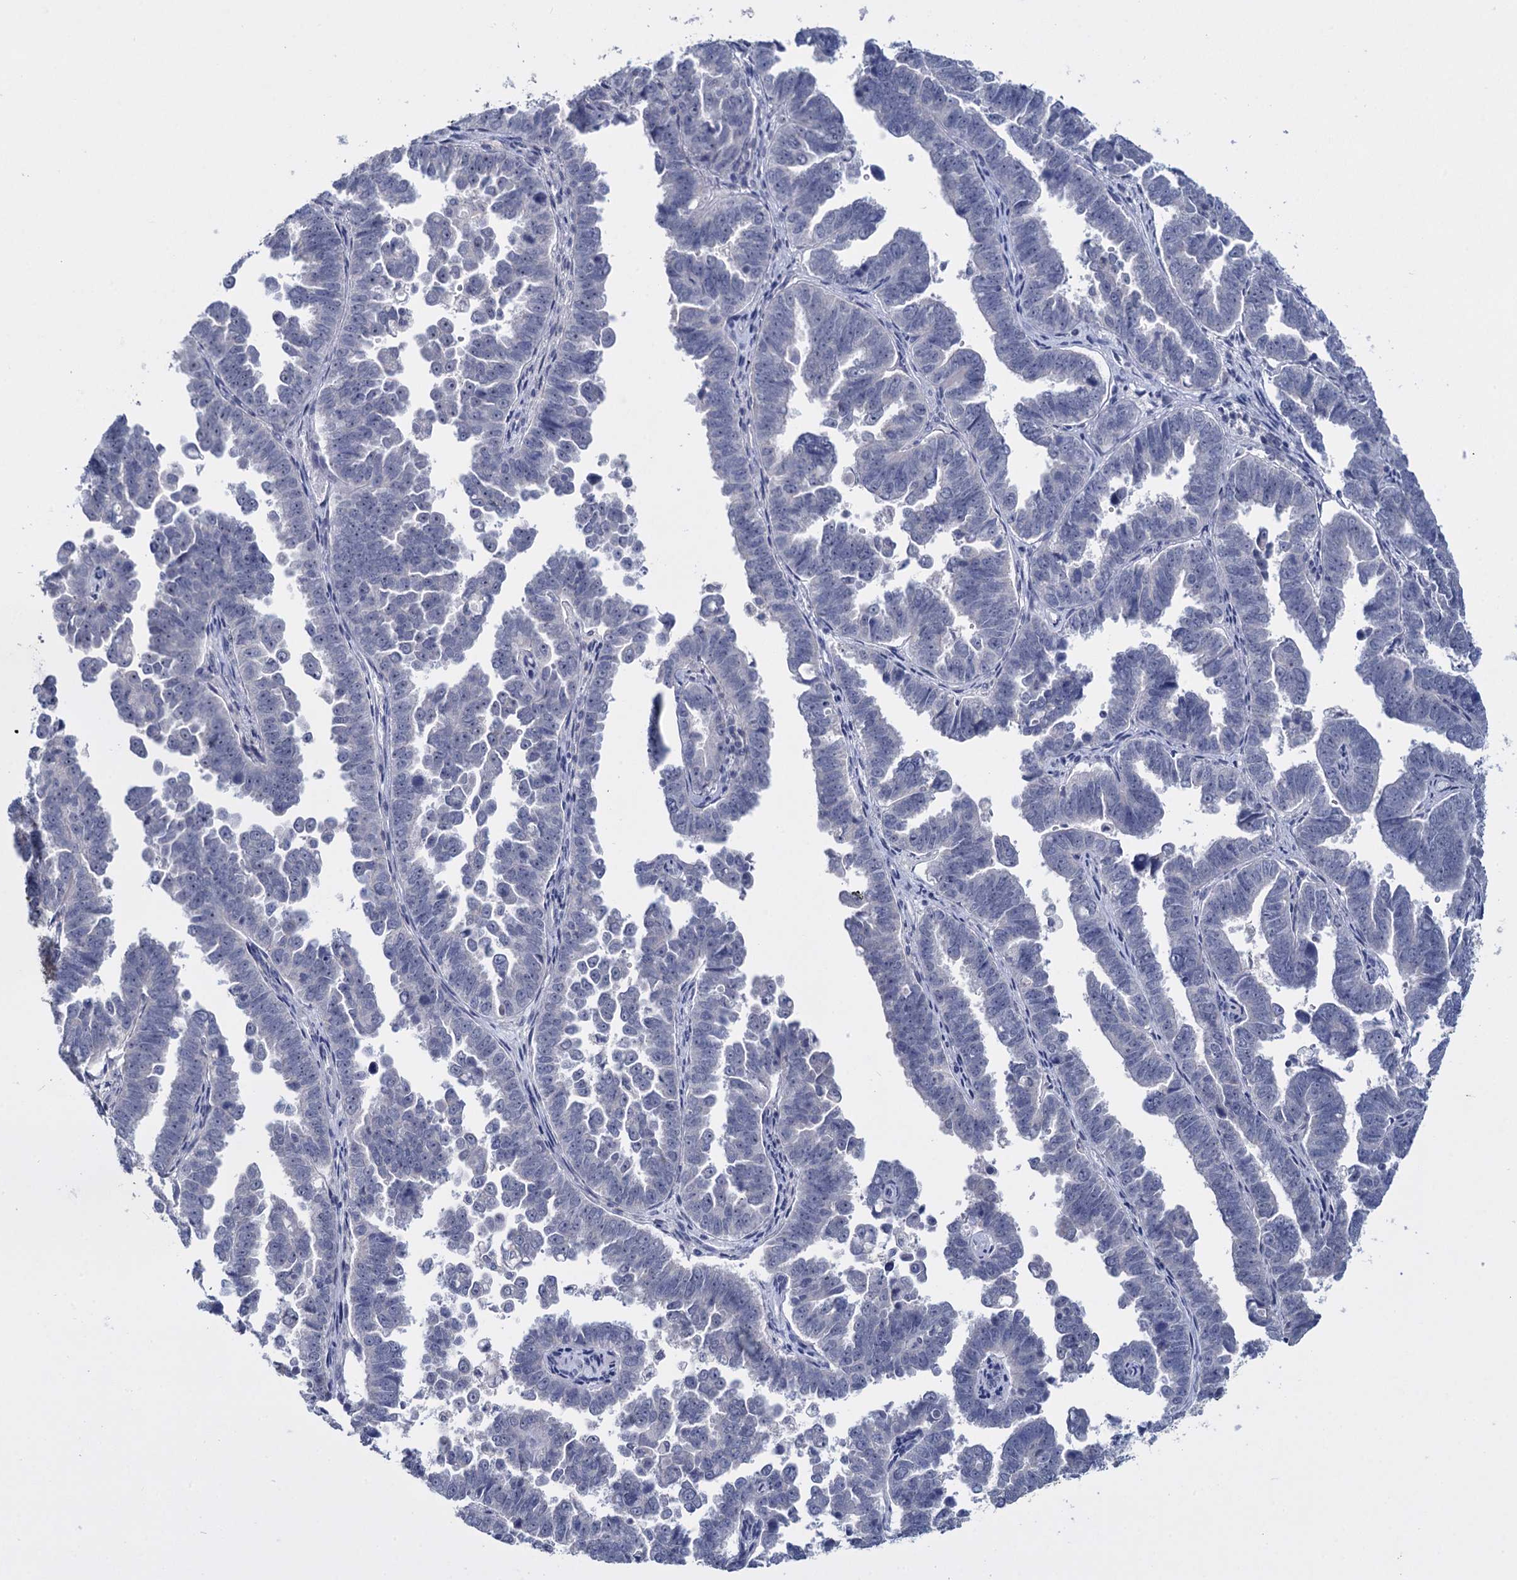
{"staining": {"intensity": "negative", "quantity": "none", "location": "none"}, "tissue": "endometrial cancer", "cell_type": "Tumor cells", "image_type": "cancer", "snomed": [{"axis": "morphology", "description": "Adenocarcinoma, NOS"}, {"axis": "topography", "description": "Endometrium"}], "caption": "Tumor cells are negative for brown protein staining in endometrial adenocarcinoma.", "gene": "SFN", "patient": {"sex": "female", "age": 75}}